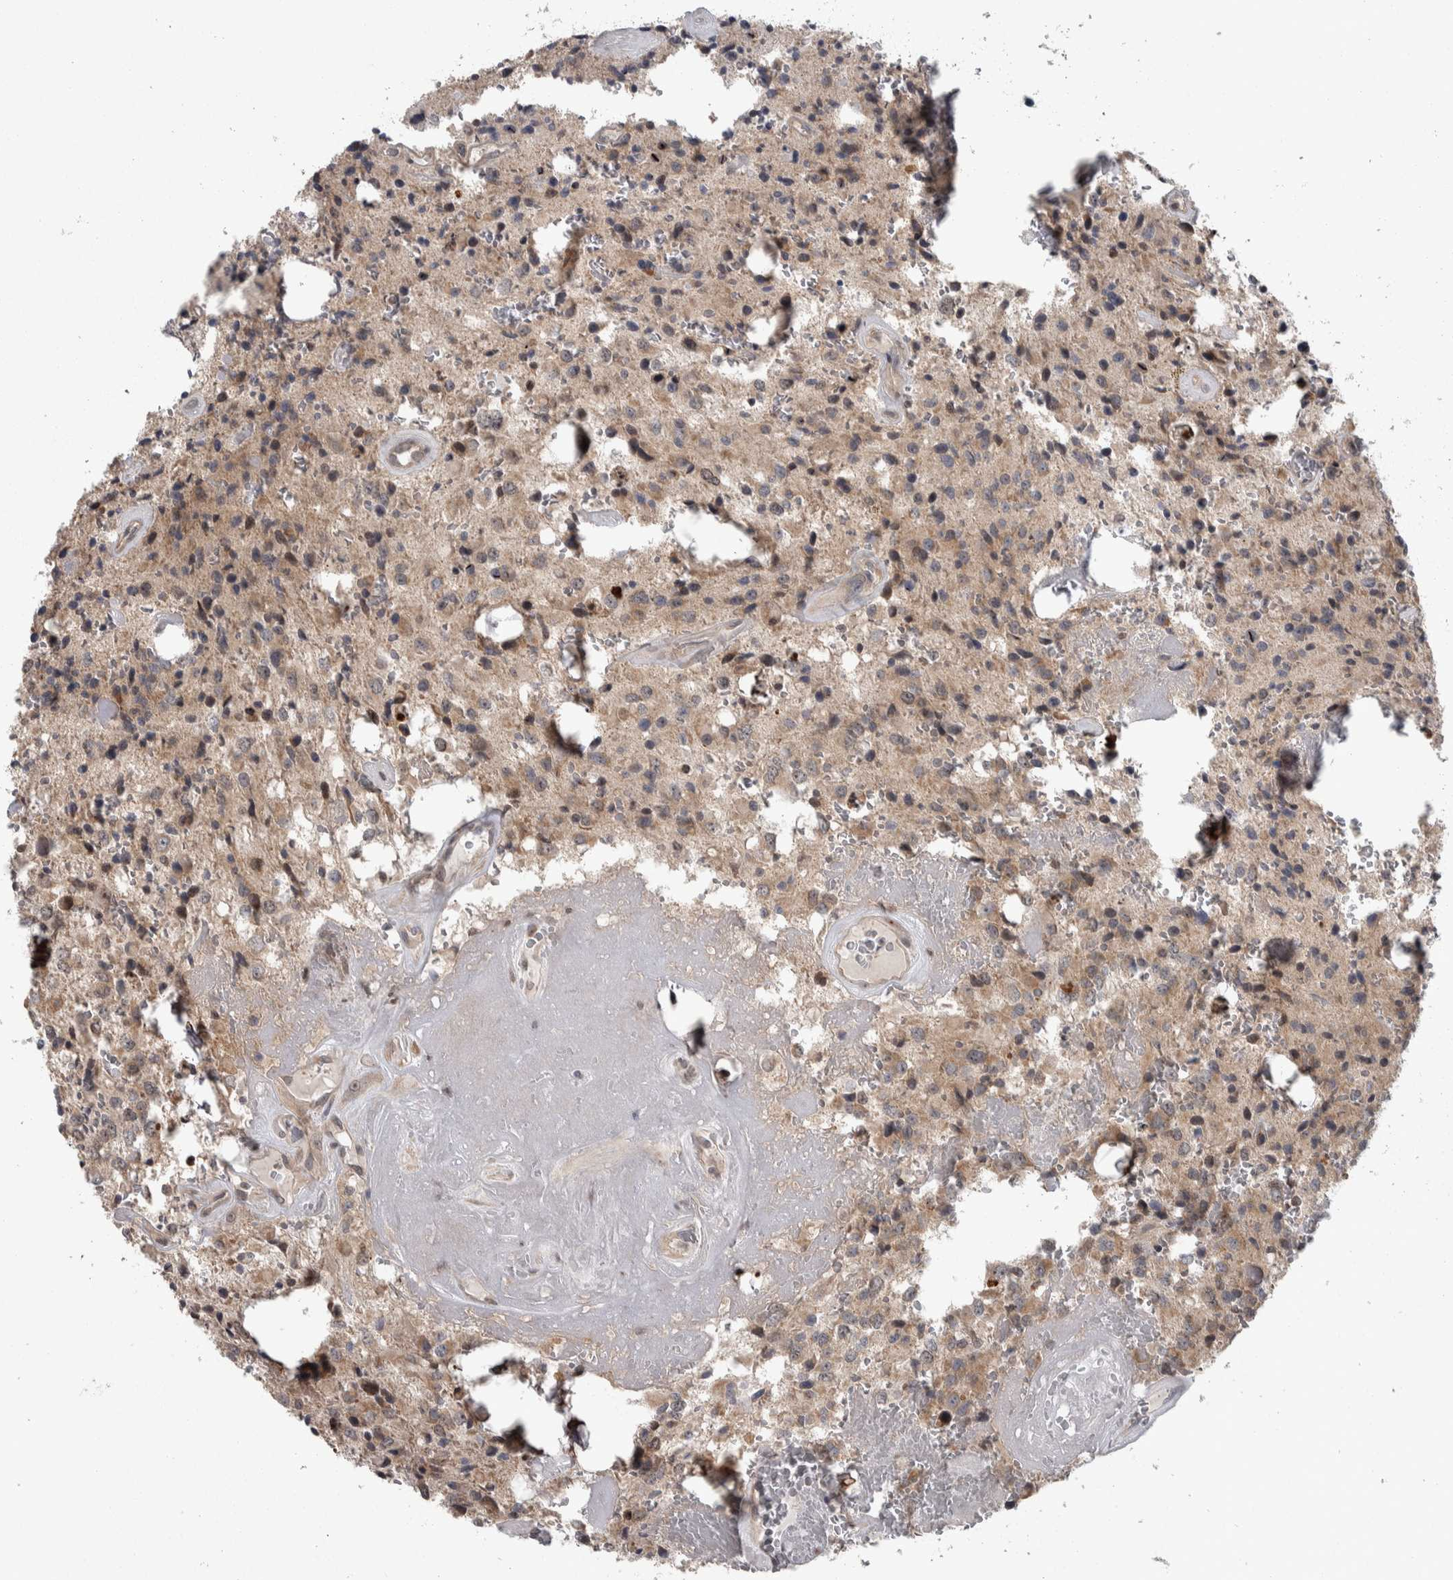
{"staining": {"intensity": "weak", "quantity": ">75%", "location": "cytoplasmic/membranous"}, "tissue": "glioma", "cell_type": "Tumor cells", "image_type": "cancer", "snomed": [{"axis": "morphology", "description": "Glioma, malignant, Low grade"}, {"axis": "topography", "description": "Brain"}], "caption": "This micrograph displays immunohistochemistry staining of human malignant glioma (low-grade), with low weak cytoplasmic/membranous expression in approximately >75% of tumor cells.", "gene": "CWC27", "patient": {"sex": "male", "age": 58}}